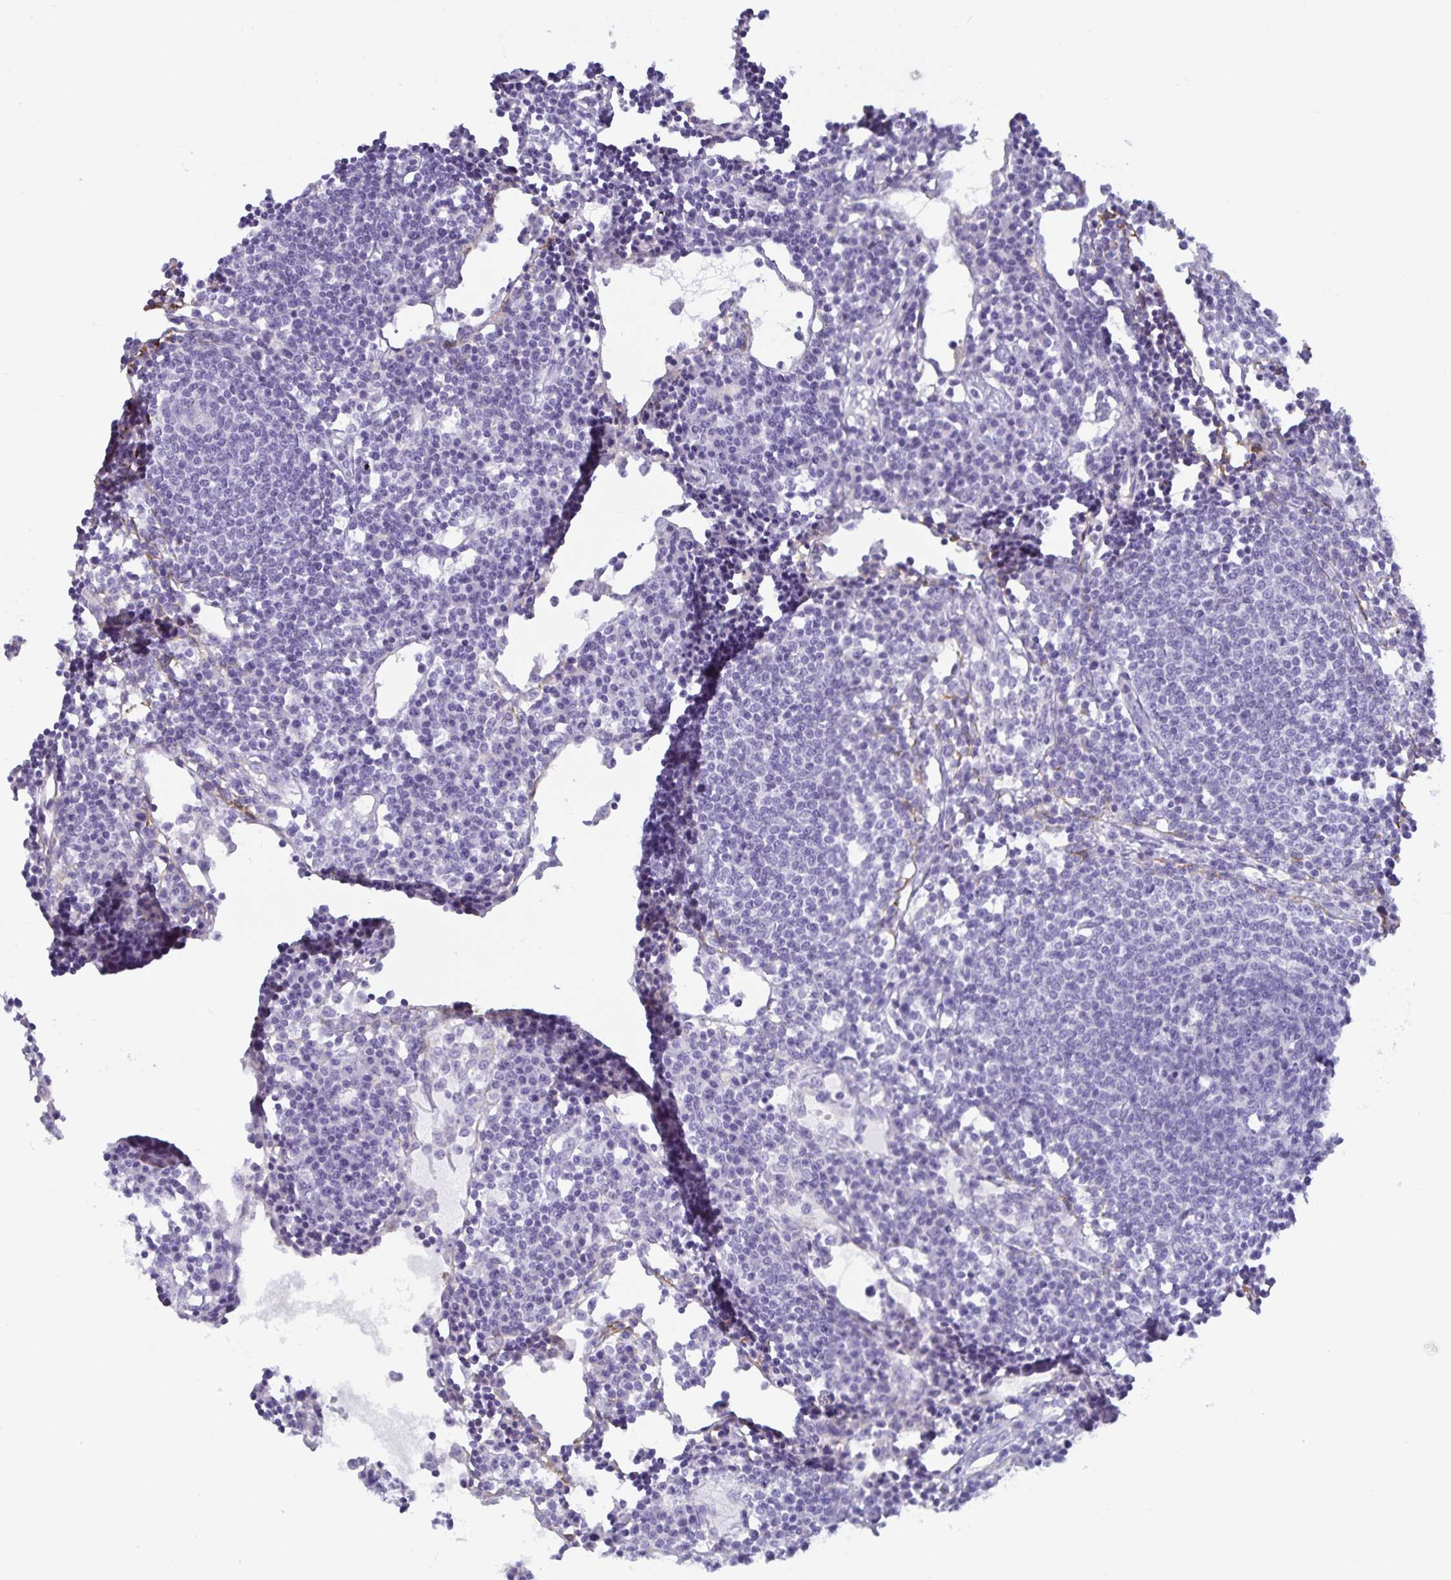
{"staining": {"intensity": "negative", "quantity": "none", "location": "none"}, "tissue": "lymph node", "cell_type": "Germinal center cells", "image_type": "normal", "snomed": [{"axis": "morphology", "description": "Normal tissue, NOS"}, {"axis": "topography", "description": "Lymph node"}], "caption": "A micrograph of lymph node stained for a protein reveals no brown staining in germinal center cells.", "gene": "SPAG4", "patient": {"sex": "female", "age": 78}}